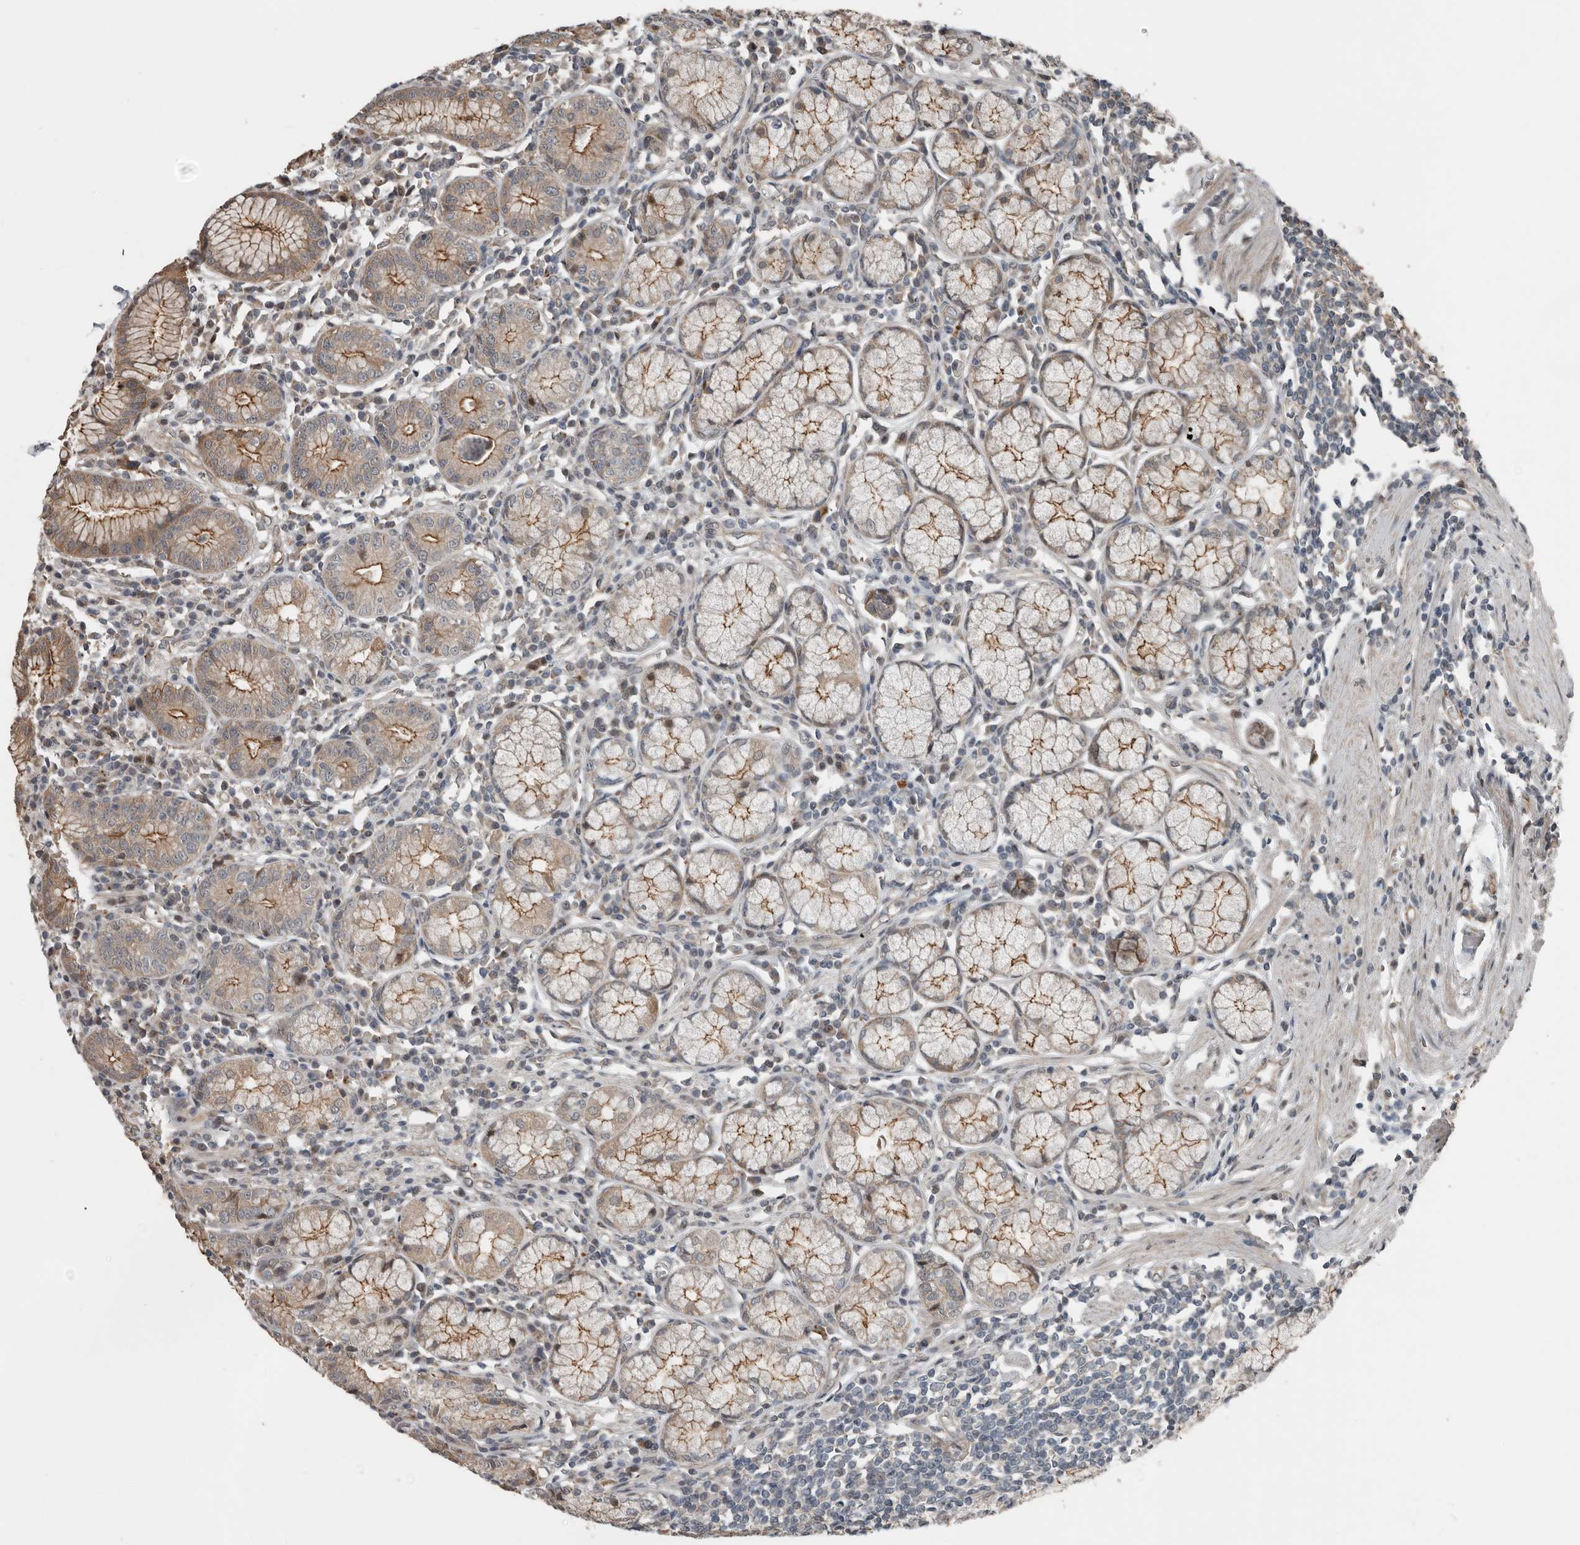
{"staining": {"intensity": "moderate", "quantity": ">75%", "location": "cytoplasmic/membranous"}, "tissue": "stomach", "cell_type": "Glandular cells", "image_type": "normal", "snomed": [{"axis": "morphology", "description": "Normal tissue, NOS"}, {"axis": "topography", "description": "Stomach"}], "caption": "Stomach stained for a protein (brown) shows moderate cytoplasmic/membranous positive positivity in about >75% of glandular cells.", "gene": "YOD1", "patient": {"sex": "male", "age": 55}}